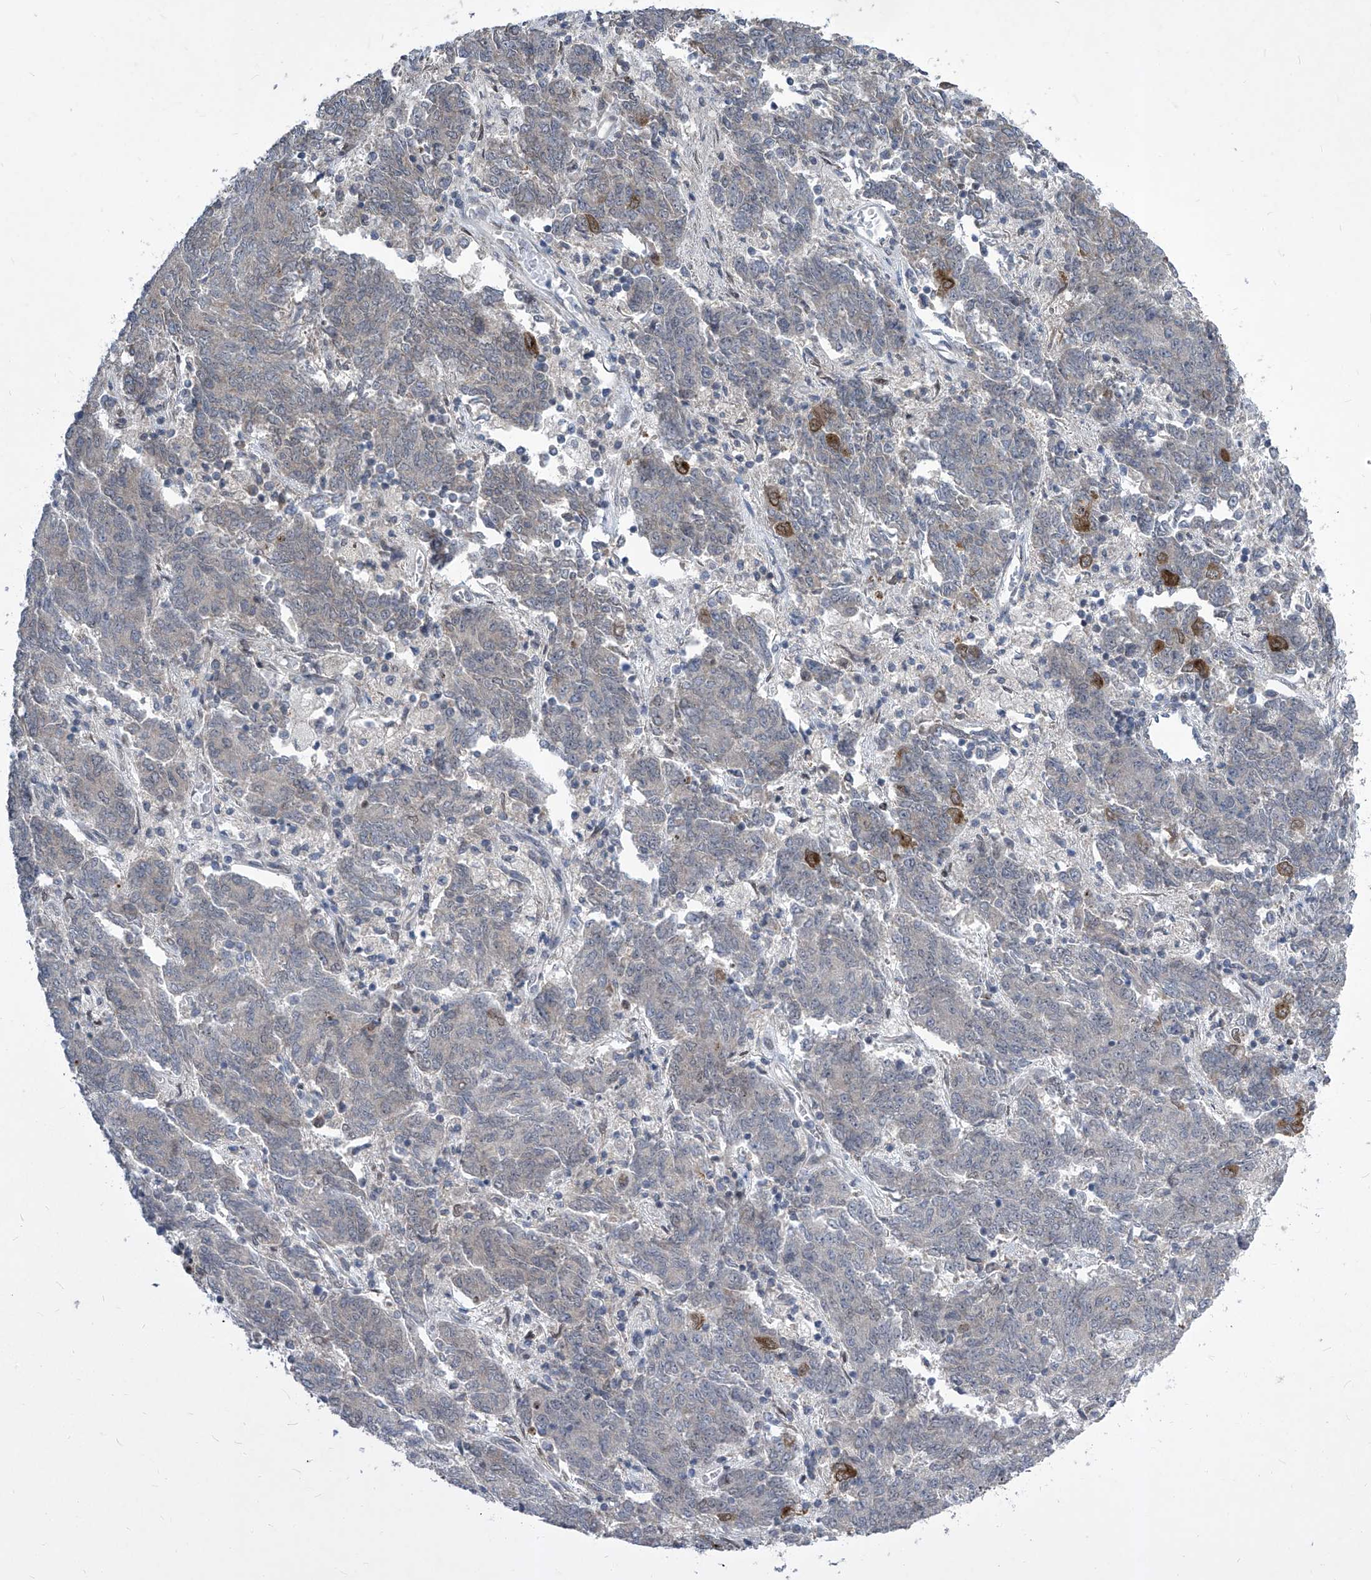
{"staining": {"intensity": "moderate", "quantity": "<25%", "location": "cytoplasmic/membranous,nuclear"}, "tissue": "endometrial cancer", "cell_type": "Tumor cells", "image_type": "cancer", "snomed": [{"axis": "morphology", "description": "Adenocarcinoma, NOS"}, {"axis": "topography", "description": "Endometrium"}], "caption": "This image shows immunohistochemistry (IHC) staining of human adenocarcinoma (endometrial), with low moderate cytoplasmic/membranous and nuclear expression in about <25% of tumor cells.", "gene": "CETN2", "patient": {"sex": "female", "age": 80}}